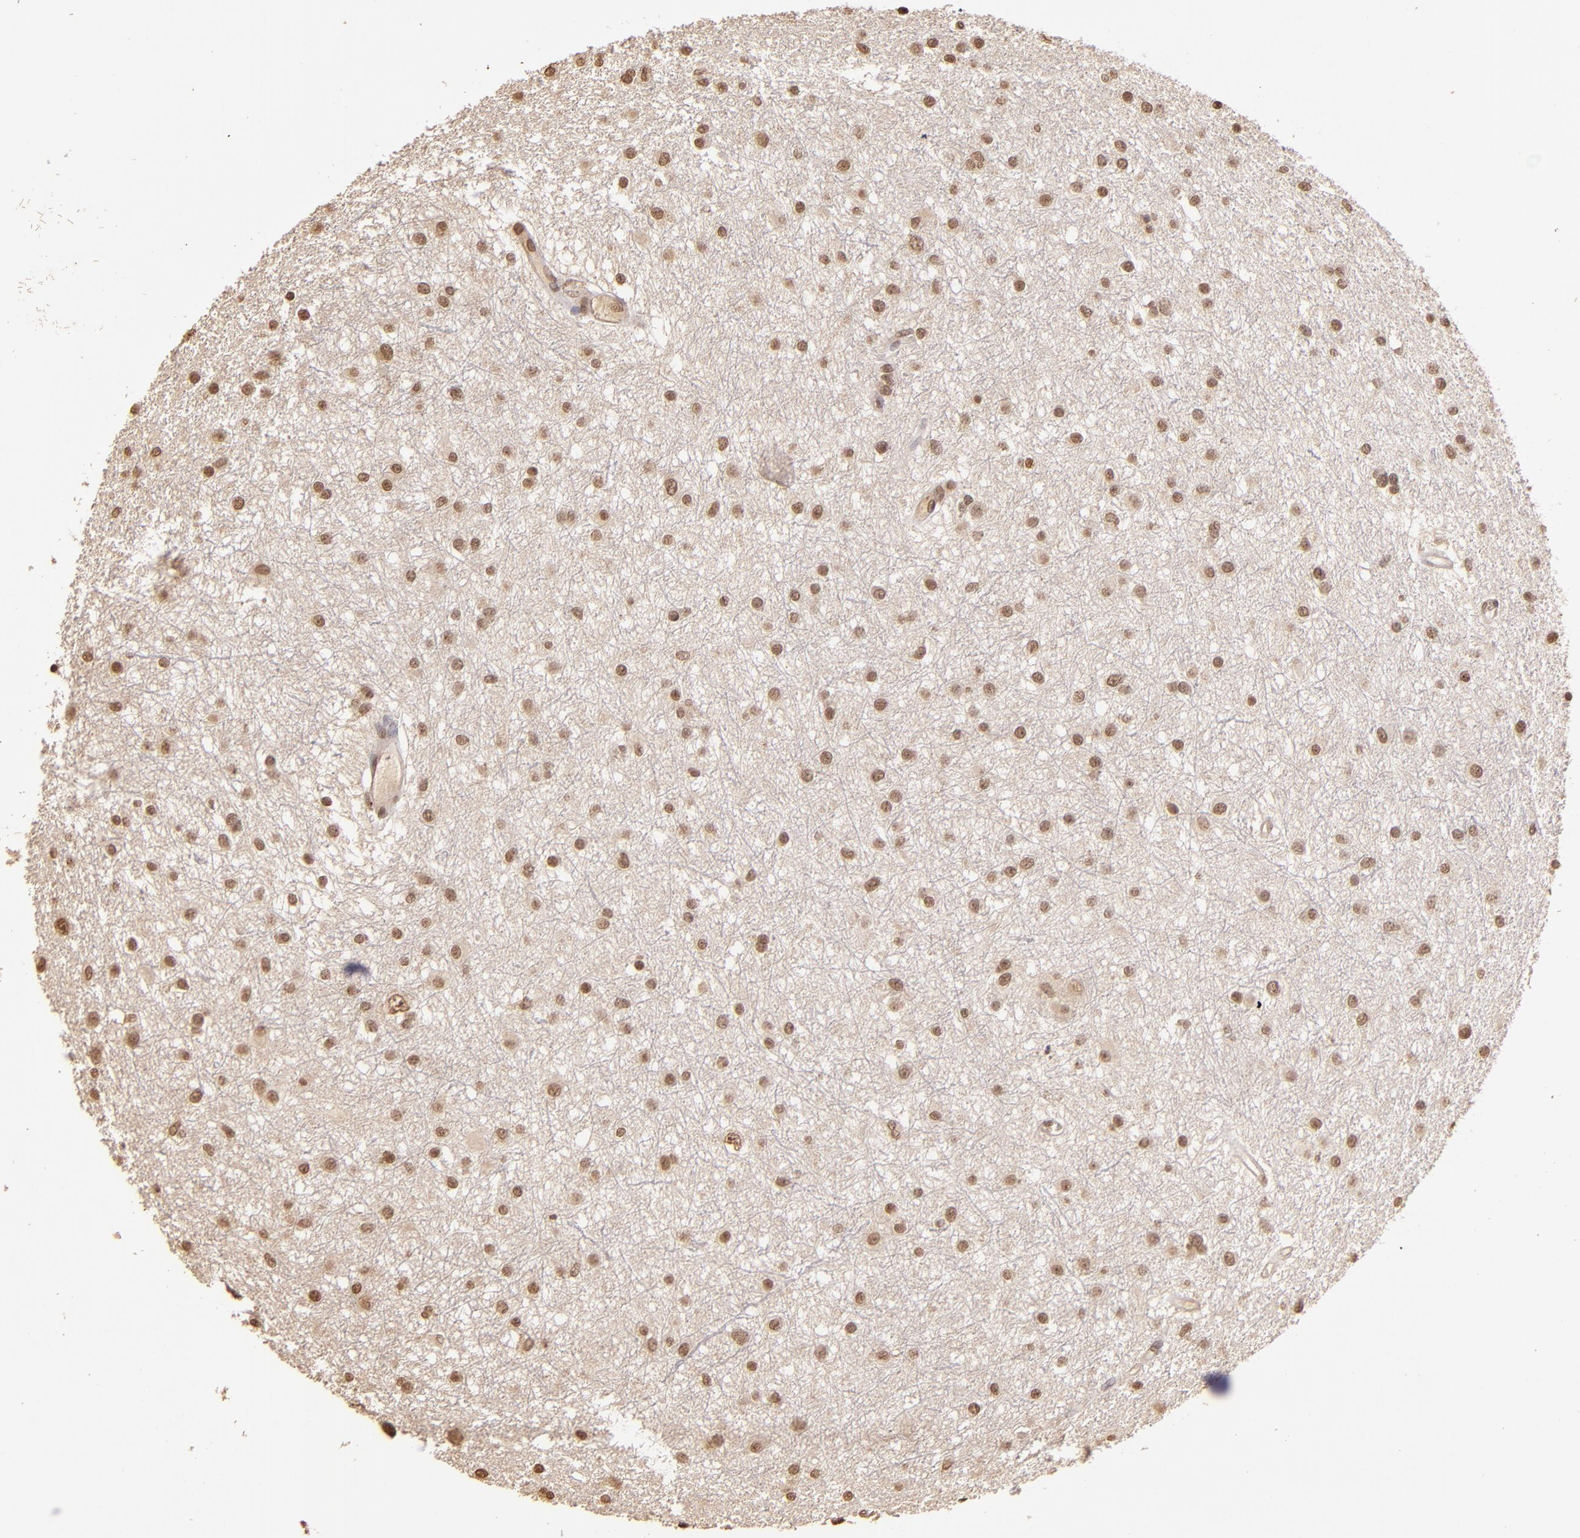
{"staining": {"intensity": "weak", "quantity": ">75%", "location": "cytoplasmic/membranous,nuclear"}, "tissue": "glioma", "cell_type": "Tumor cells", "image_type": "cancer", "snomed": [{"axis": "morphology", "description": "Glioma, malignant, Low grade"}, {"axis": "topography", "description": "Brain"}], "caption": "Weak cytoplasmic/membranous and nuclear staining is present in about >75% of tumor cells in glioma.", "gene": "CUL1", "patient": {"sex": "female", "age": 36}}